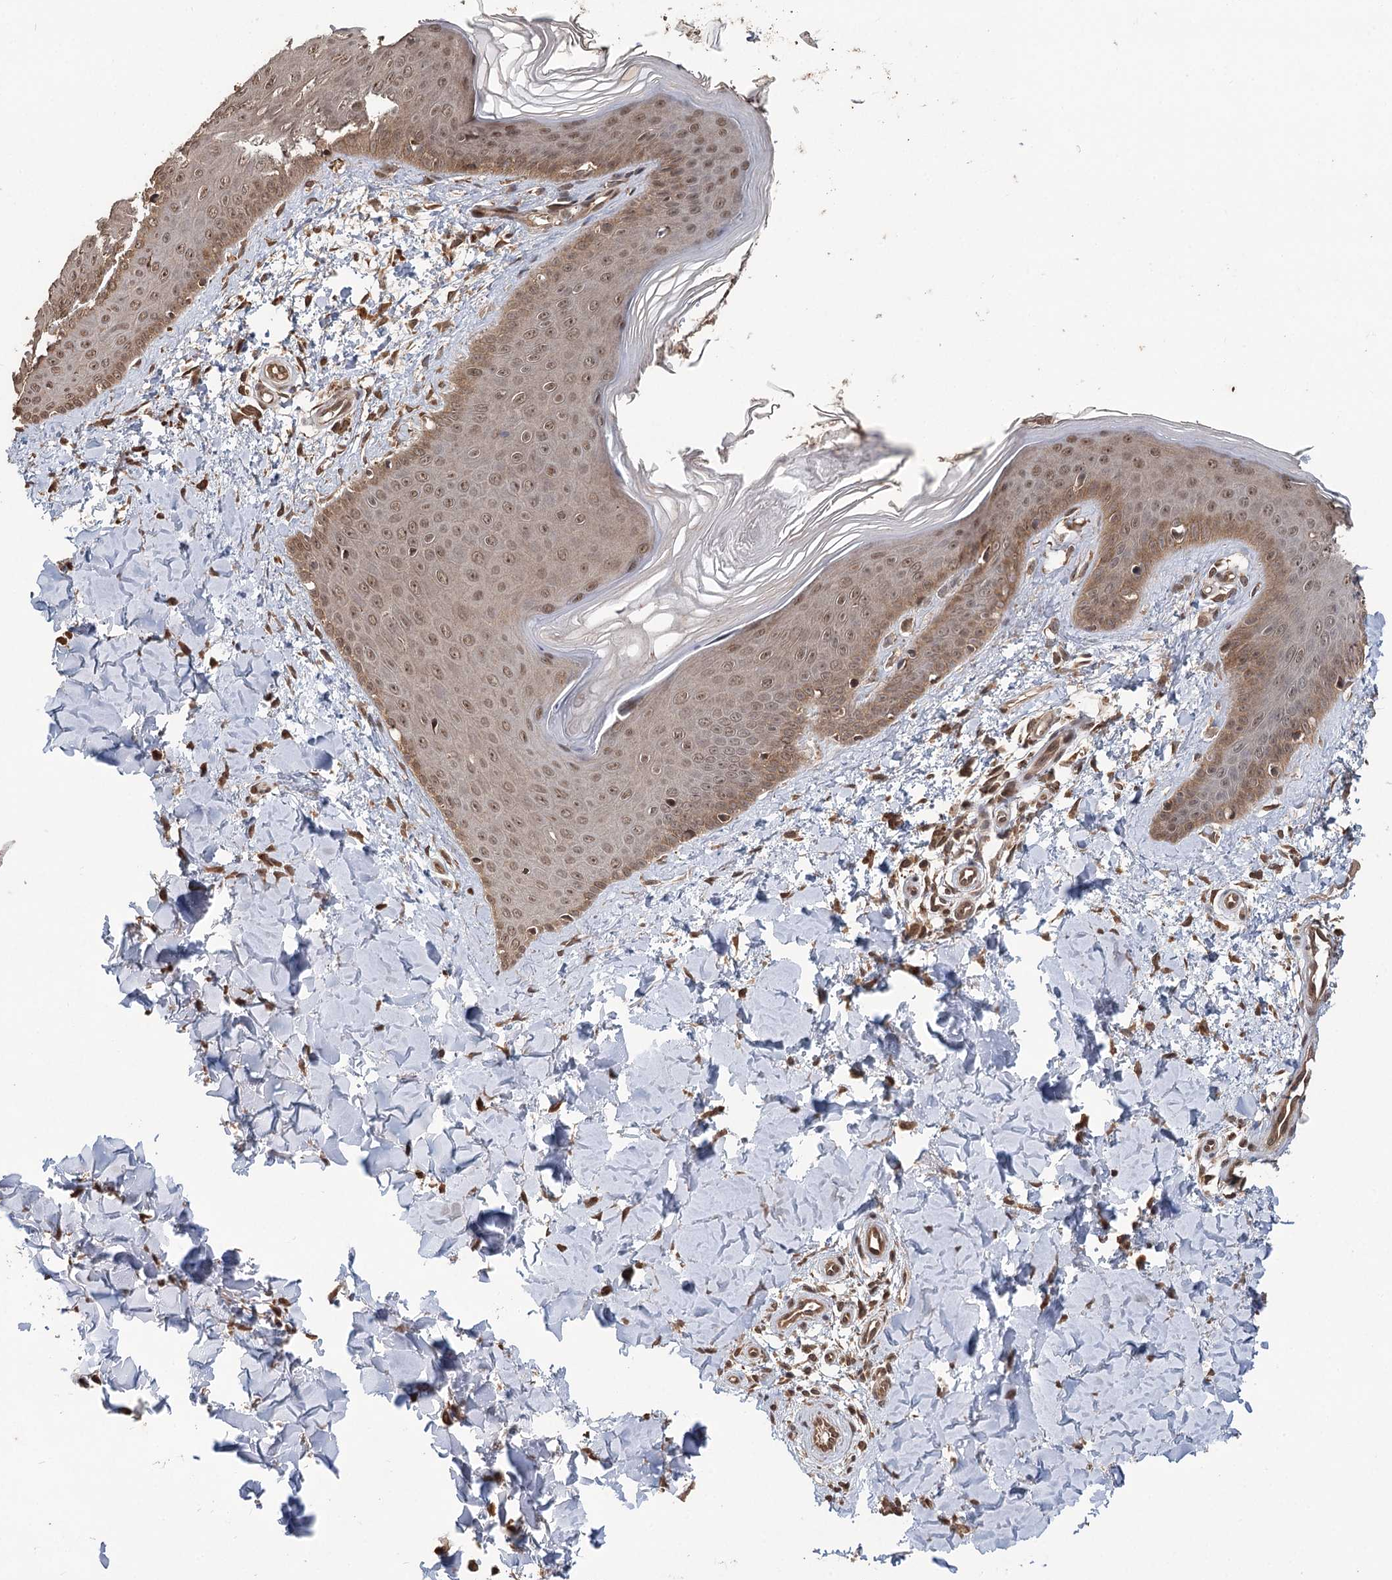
{"staining": {"intensity": "moderate", "quantity": ">75%", "location": "cytoplasmic/membranous,nuclear"}, "tissue": "skin", "cell_type": "Fibroblasts", "image_type": "normal", "snomed": [{"axis": "morphology", "description": "Normal tissue, NOS"}, {"axis": "topography", "description": "Skin"}], "caption": "Skin stained with immunohistochemistry displays moderate cytoplasmic/membranous,nuclear staining in approximately >75% of fibroblasts. The staining is performed using DAB brown chromogen to label protein expression. The nuclei are counter-stained blue using hematoxylin.", "gene": "N6AMT1", "patient": {"sex": "male", "age": 36}}